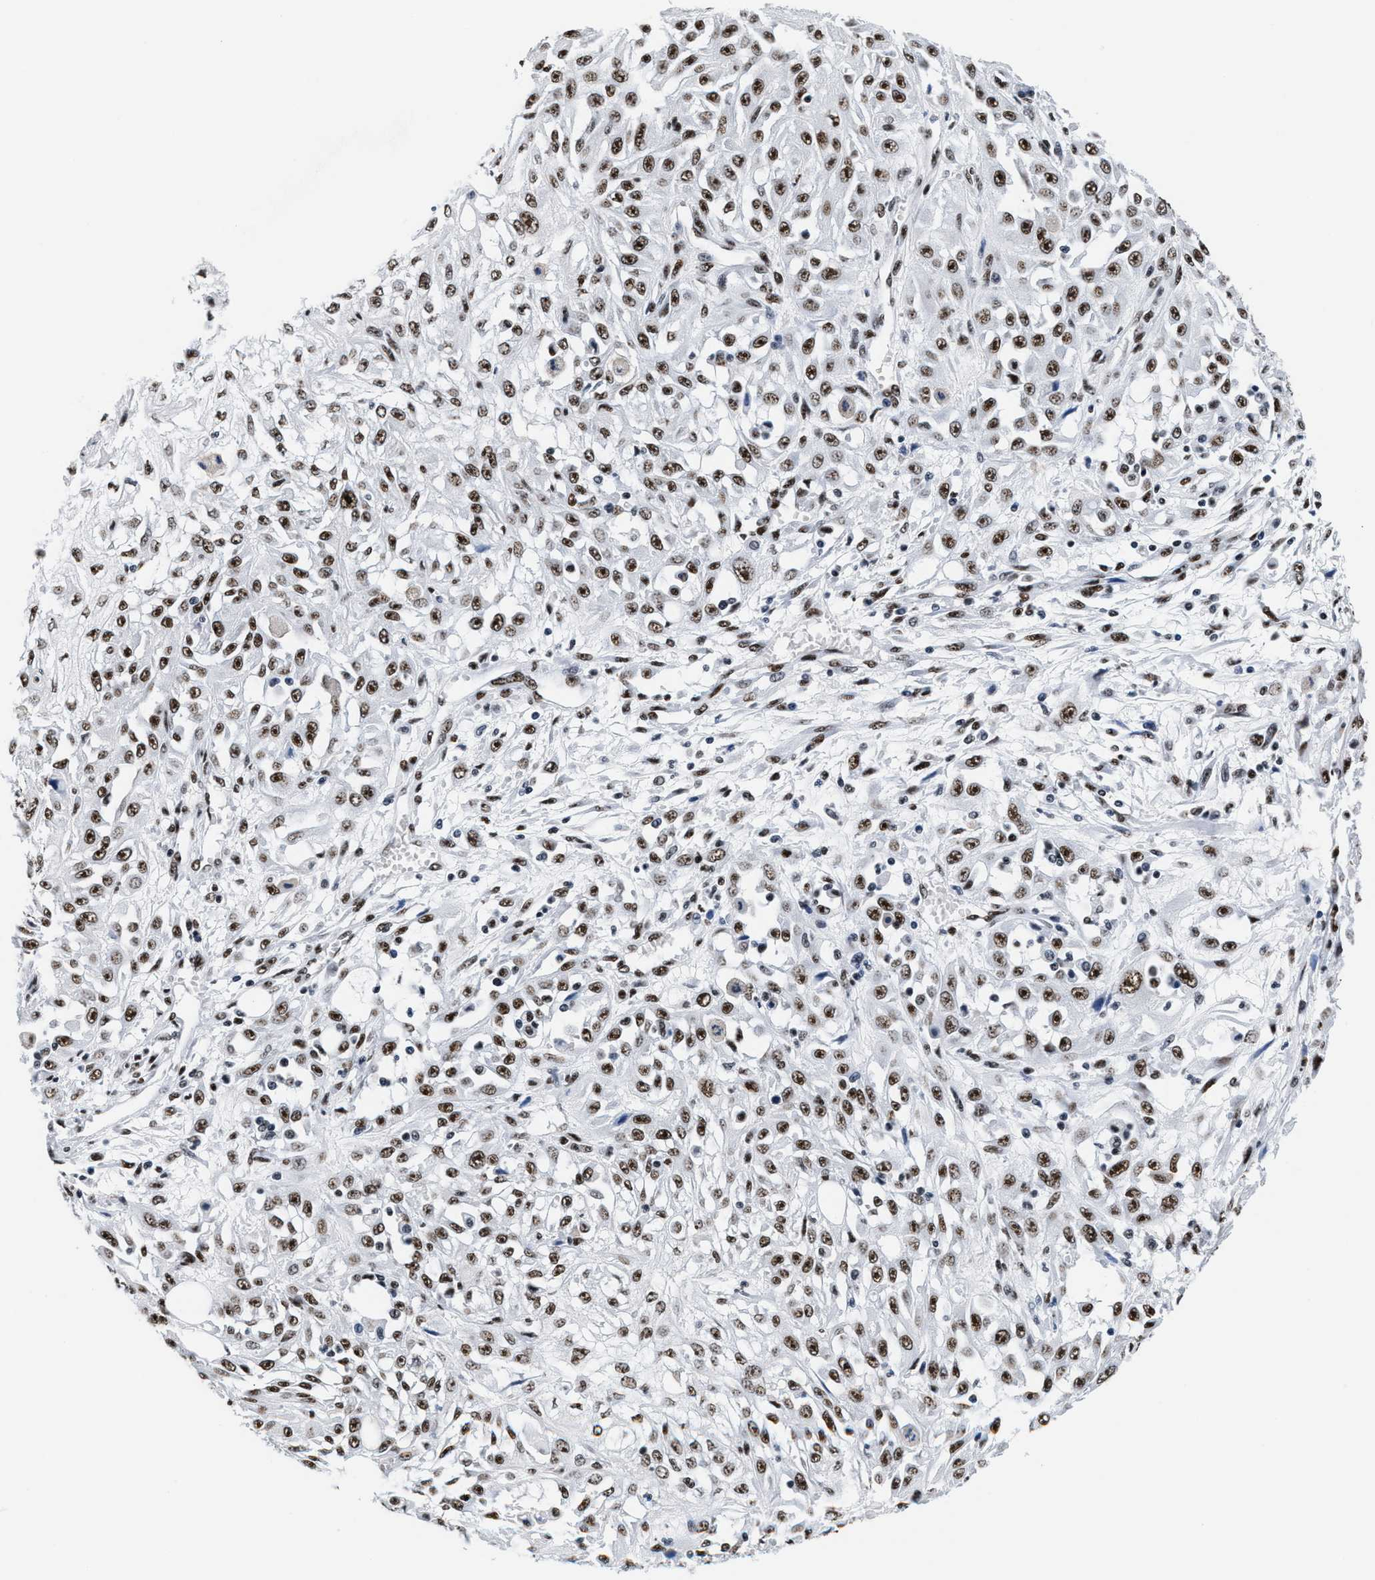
{"staining": {"intensity": "strong", "quantity": ">75%", "location": "nuclear"}, "tissue": "skin cancer", "cell_type": "Tumor cells", "image_type": "cancer", "snomed": [{"axis": "morphology", "description": "Squamous cell carcinoma, NOS"}, {"axis": "morphology", "description": "Squamous cell carcinoma, metastatic, NOS"}, {"axis": "topography", "description": "Skin"}, {"axis": "topography", "description": "Lymph node"}], "caption": "Squamous cell carcinoma (skin) stained with immunohistochemistry (IHC) shows strong nuclear staining in about >75% of tumor cells.", "gene": "RAD50", "patient": {"sex": "male", "age": 75}}